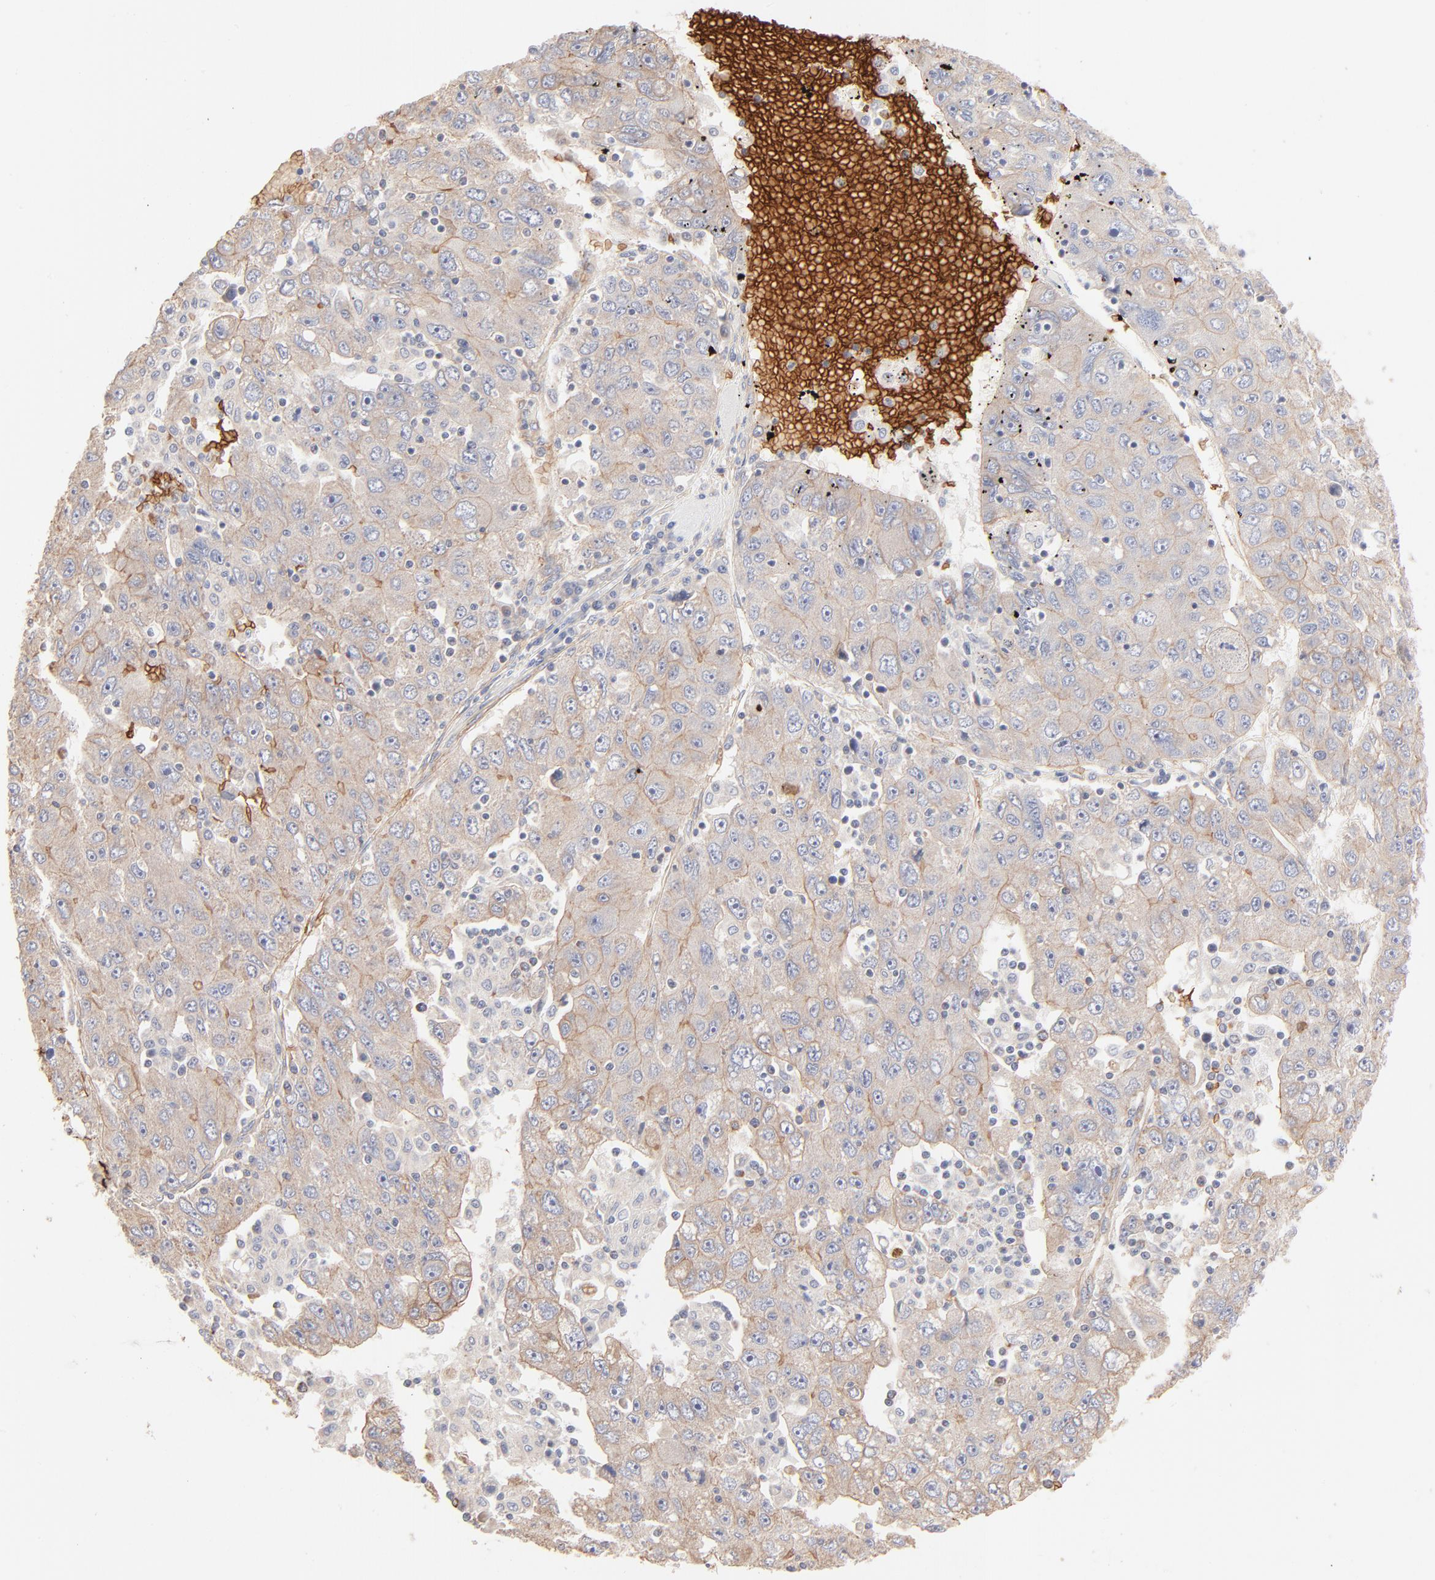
{"staining": {"intensity": "weak", "quantity": "<25%", "location": "cytoplasmic/membranous"}, "tissue": "liver cancer", "cell_type": "Tumor cells", "image_type": "cancer", "snomed": [{"axis": "morphology", "description": "Carcinoma, Hepatocellular, NOS"}, {"axis": "topography", "description": "Liver"}], "caption": "Tumor cells show no significant expression in liver cancer (hepatocellular carcinoma).", "gene": "SPTB", "patient": {"sex": "male", "age": 49}}